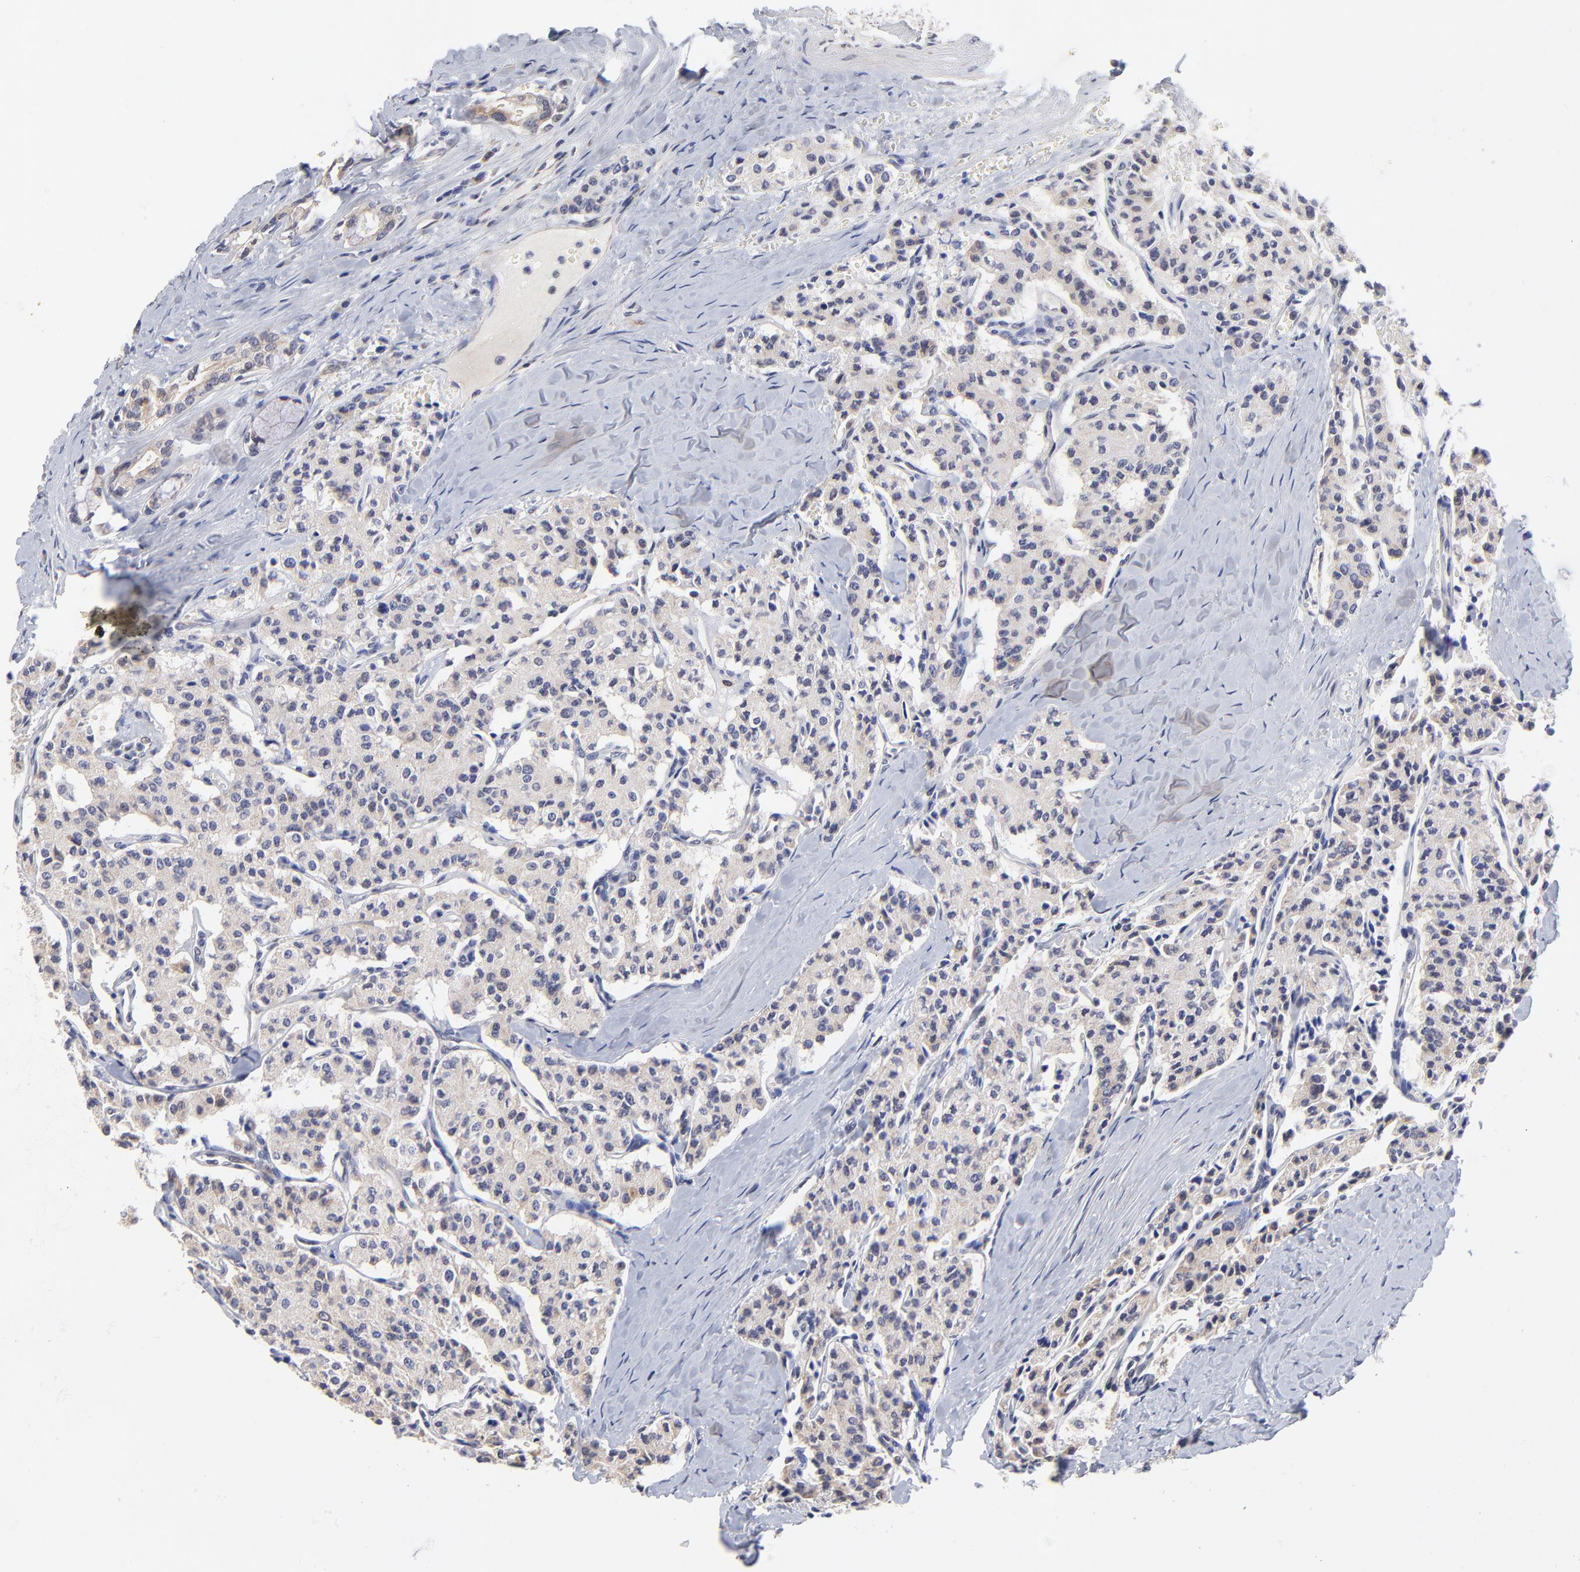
{"staining": {"intensity": "weak", "quantity": "25%-75%", "location": "cytoplasmic/membranous"}, "tissue": "carcinoid", "cell_type": "Tumor cells", "image_type": "cancer", "snomed": [{"axis": "morphology", "description": "Carcinoid, malignant, NOS"}, {"axis": "topography", "description": "Bronchus"}], "caption": "Carcinoid tissue shows weak cytoplasmic/membranous expression in about 25%-75% of tumor cells, visualized by immunohistochemistry.", "gene": "FBXL12", "patient": {"sex": "male", "age": 55}}